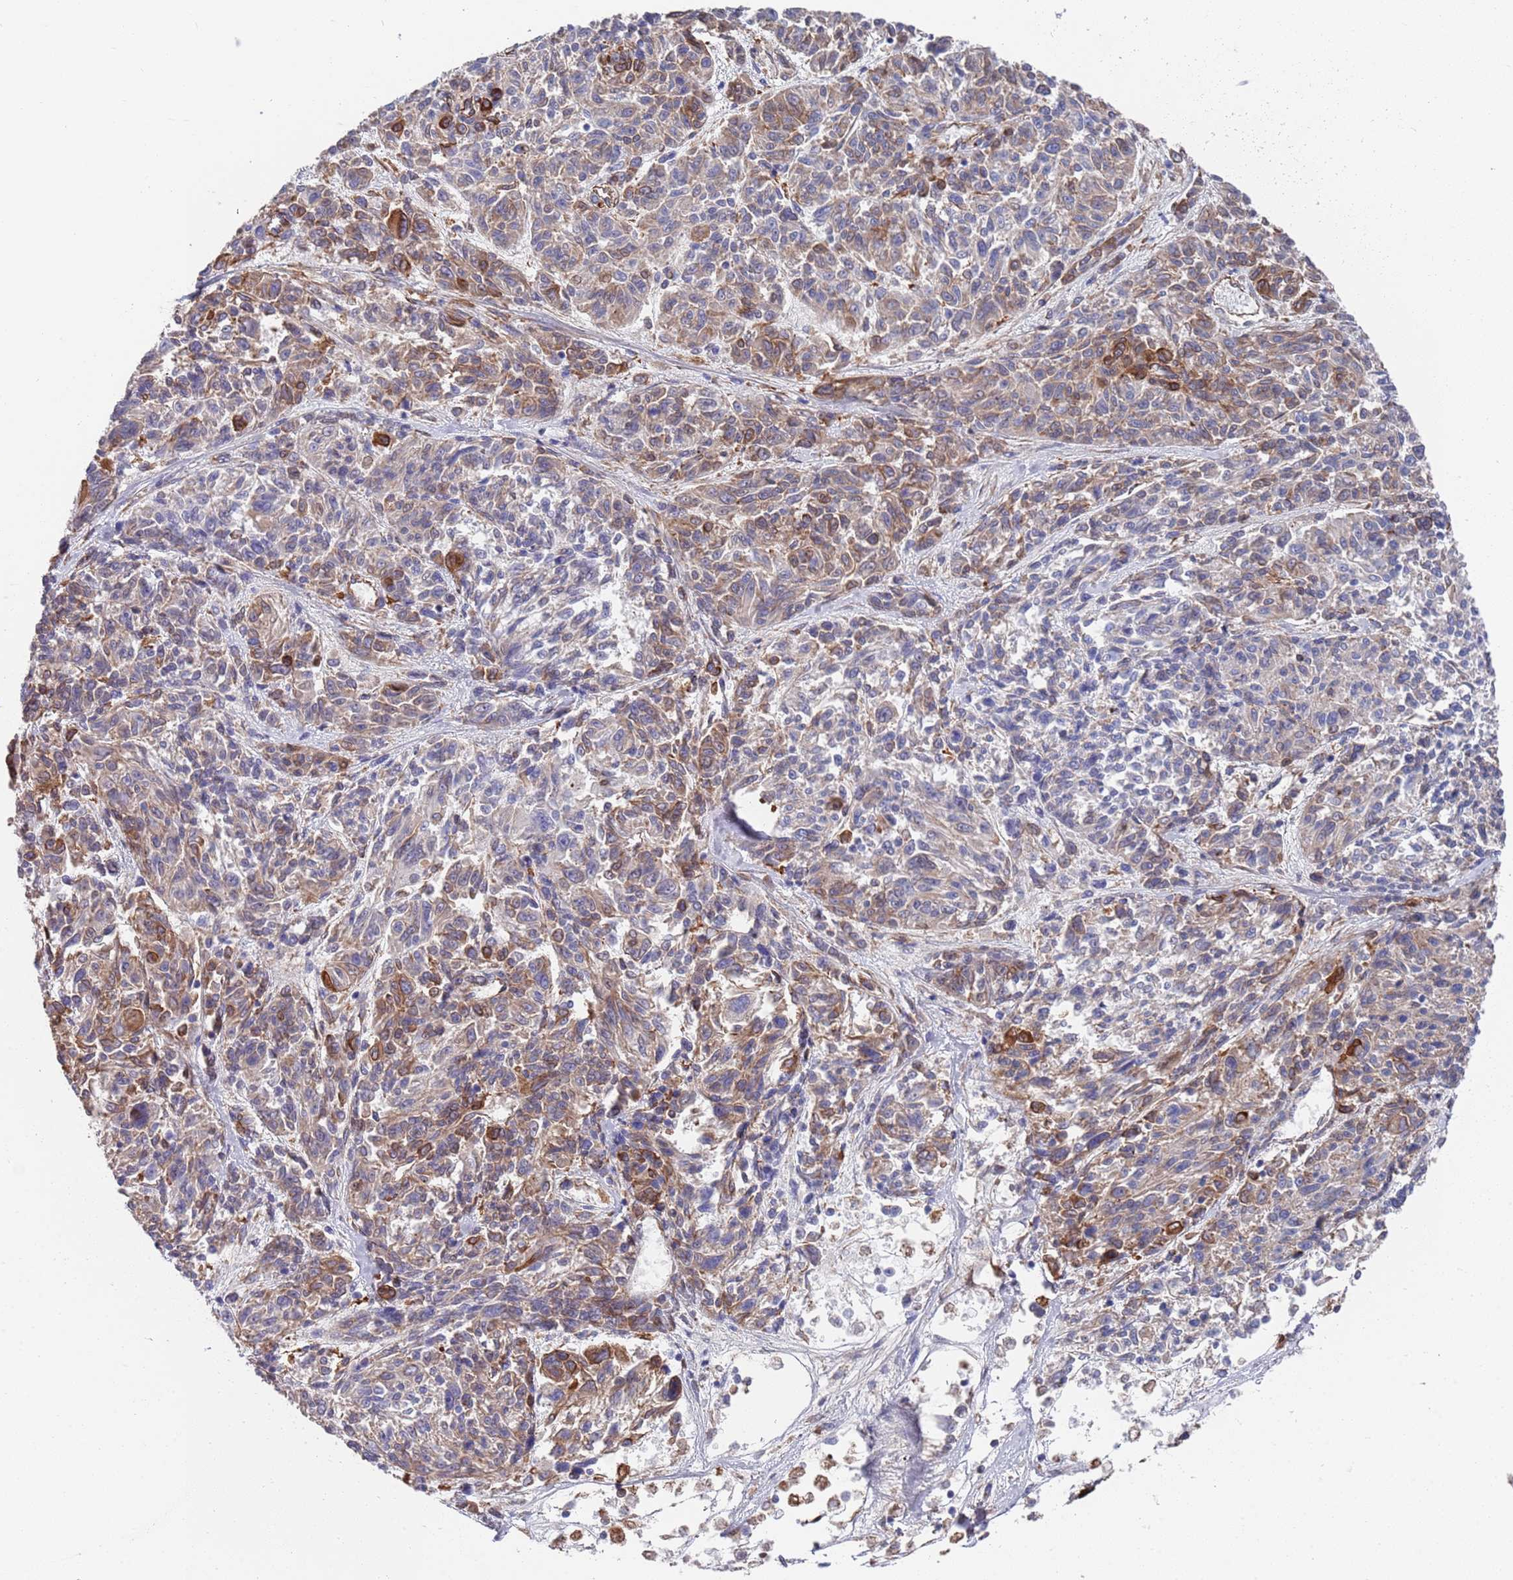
{"staining": {"intensity": "moderate", "quantity": "25%-75%", "location": "cytoplasmic/membranous"}, "tissue": "melanoma", "cell_type": "Tumor cells", "image_type": "cancer", "snomed": [{"axis": "morphology", "description": "Malignant melanoma, NOS"}, {"axis": "topography", "description": "Skin"}], "caption": "IHC staining of melanoma, which shows medium levels of moderate cytoplasmic/membranous staining in approximately 25%-75% of tumor cells indicating moderate cytoplasmic/membranous protein positivity. The staining was performed using DAB (3,3'-diaminobenzidine) (brown) for protein detection and nuclei were counterstained in hematoxylin (blue).", "gene": "JAKMIP2", "patient": {"sex": "male", "age": 53}}